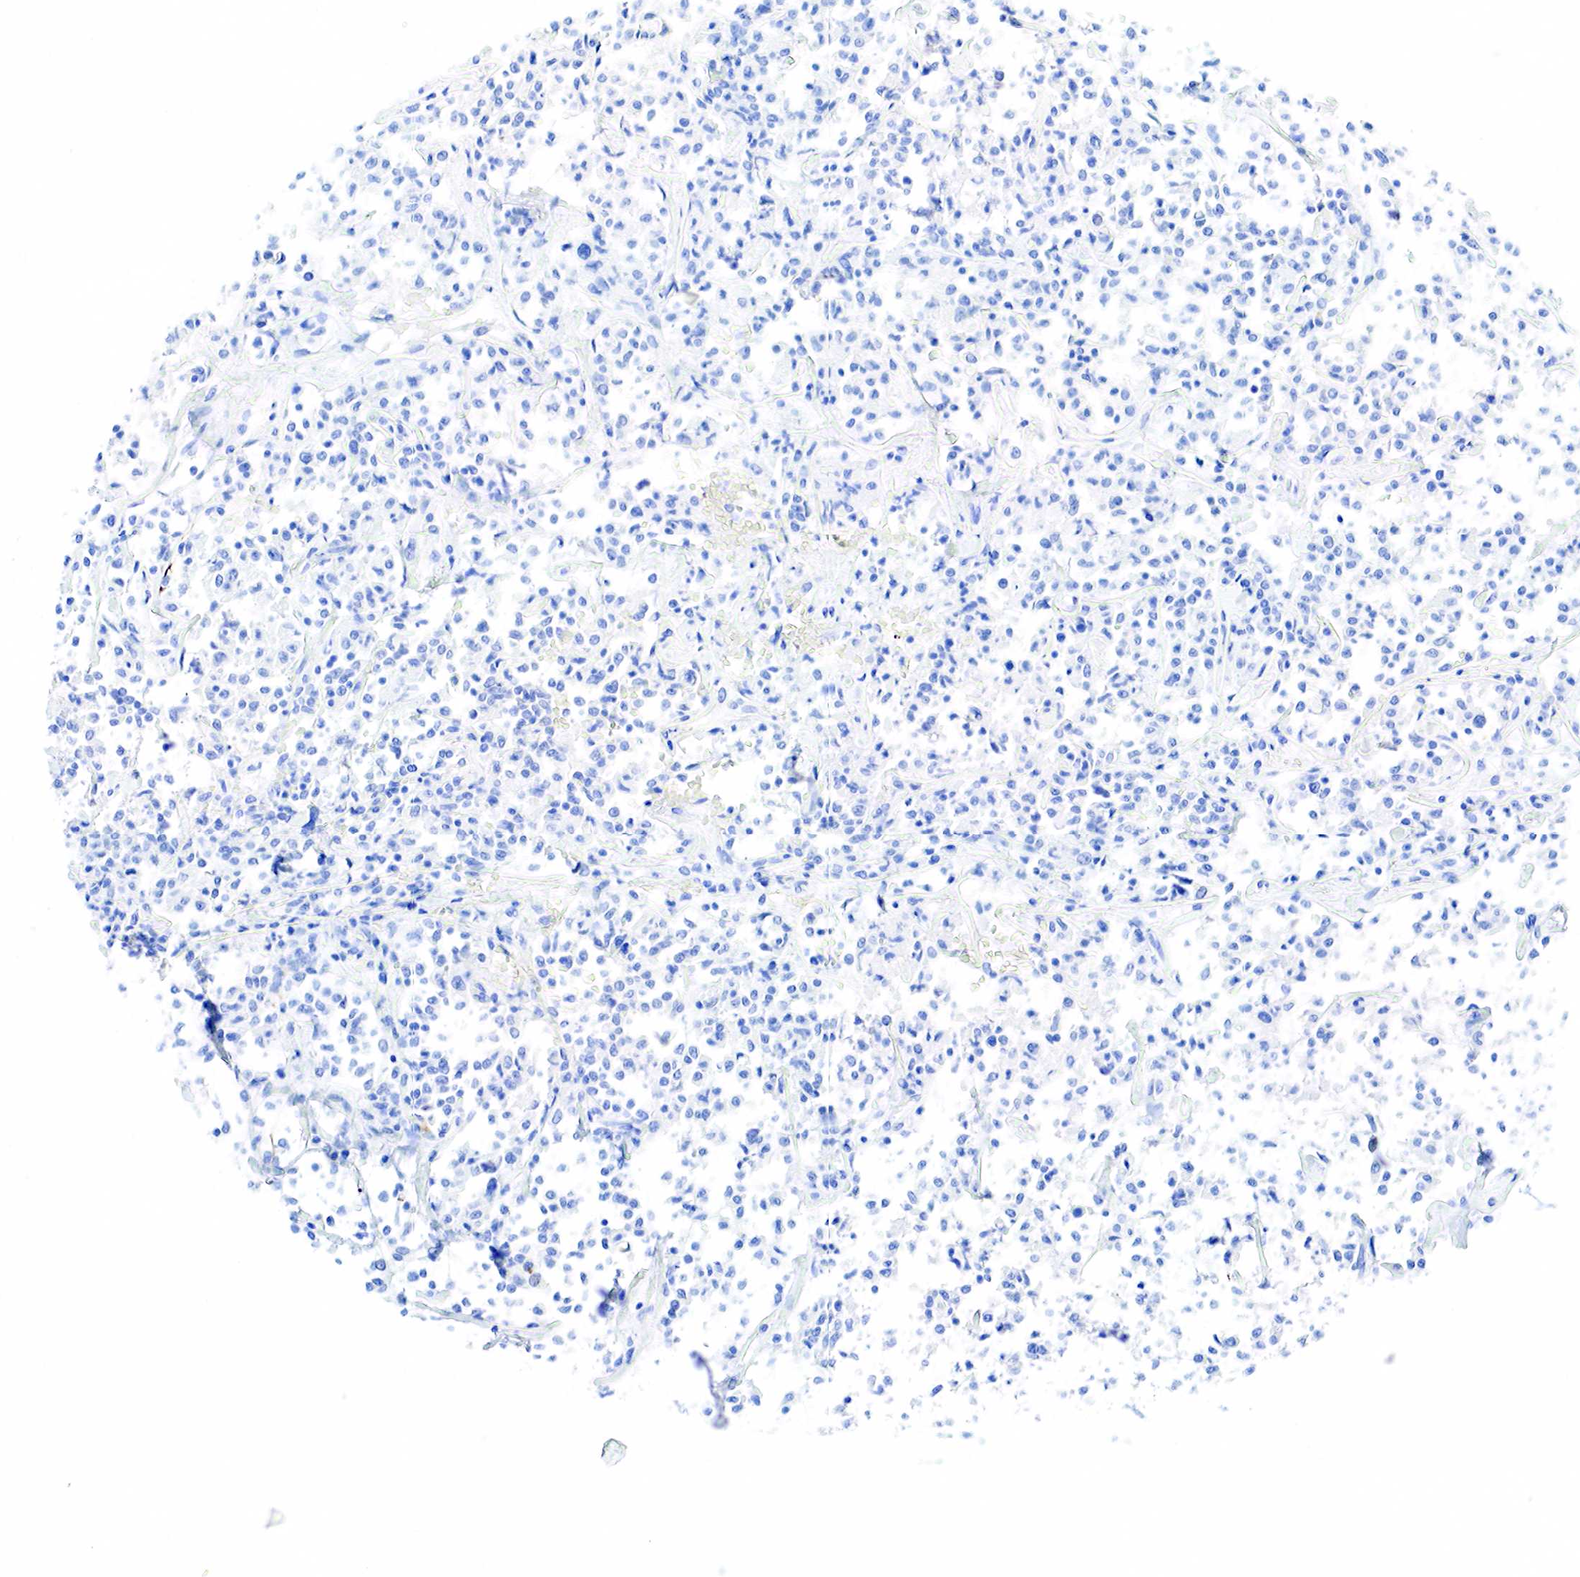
{"staining": {"intensity": "negative", "quantity": "none", "location": "none"}, "tissue": "lymphoma", "cell_type": "Tumor cells", "image_type": "cancer", "snomed": [{"axis": "morphology", "description": "Malignant lymphoma, non-Hodgkin's type, Low grade"}, {"axis": "topography", "description": "Small intestine"}], "caption": "Immunohistochemistry (IHC) of lymphoma demonstrates no positivity in tumor cells.", "gene": "KRT7", "patient": {"sex": "female", "age": 59}}